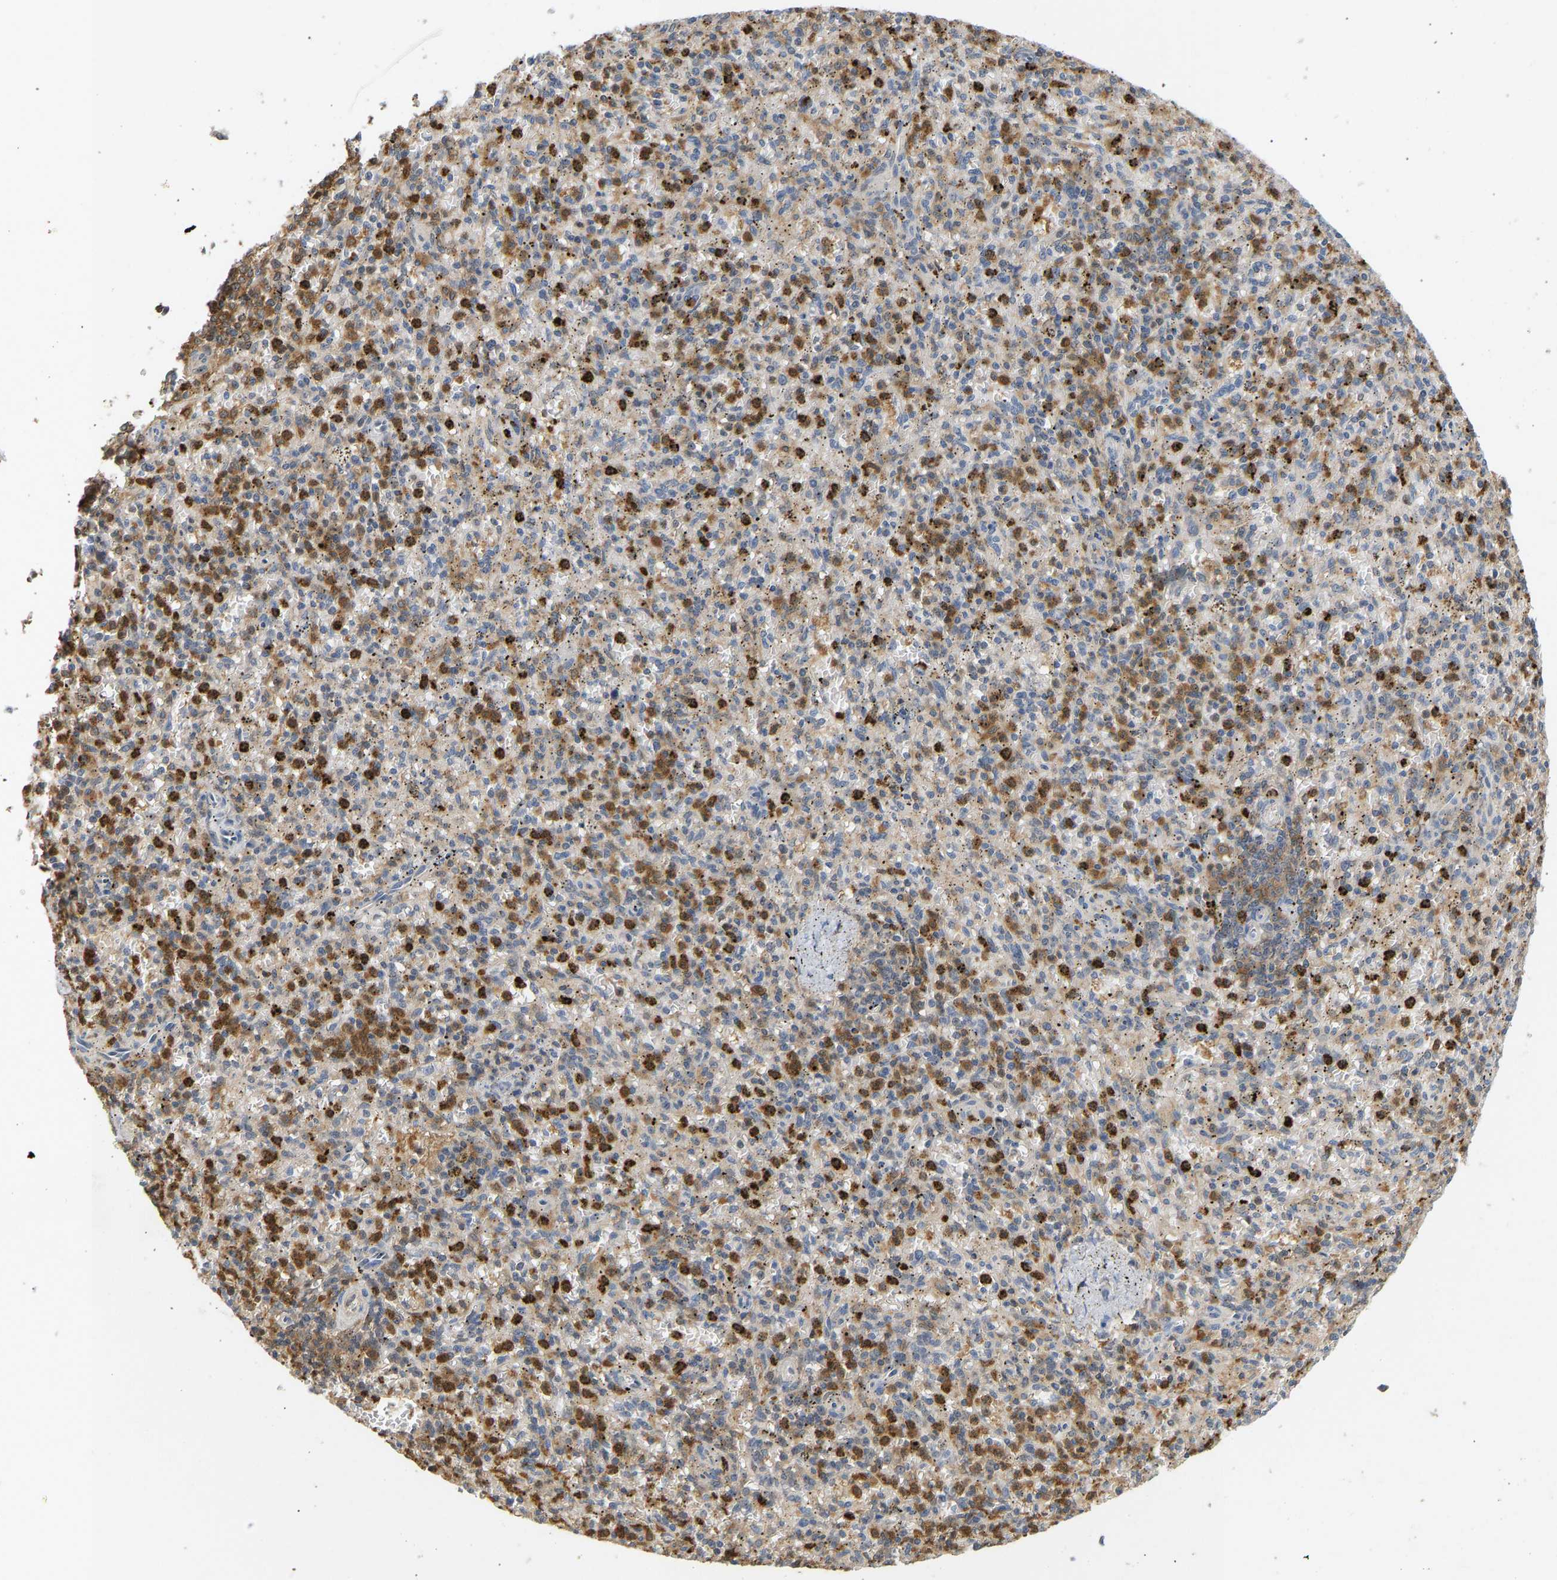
{"staining": {"intensity": "moderate", "quantity": "25%-75%", "location": "cytoplasmic/membranous"}, "tissue": "spleen", "cell_type": "Cells in red pulp", "image_type": "normal", "snomed": [{"axis": "morphology", "description": "Normal tissue, NOS"}, {"axis": "topography", "description": "Spleen"}], "caption": "Protein expression analysis of unremarkable spleen demonstrates moderate cytoplasmic/membranous positivity in about 25%-75% of cells in red pulp.", "gene": "ENO1", "patient": {"sex": "male", "age": 72}}